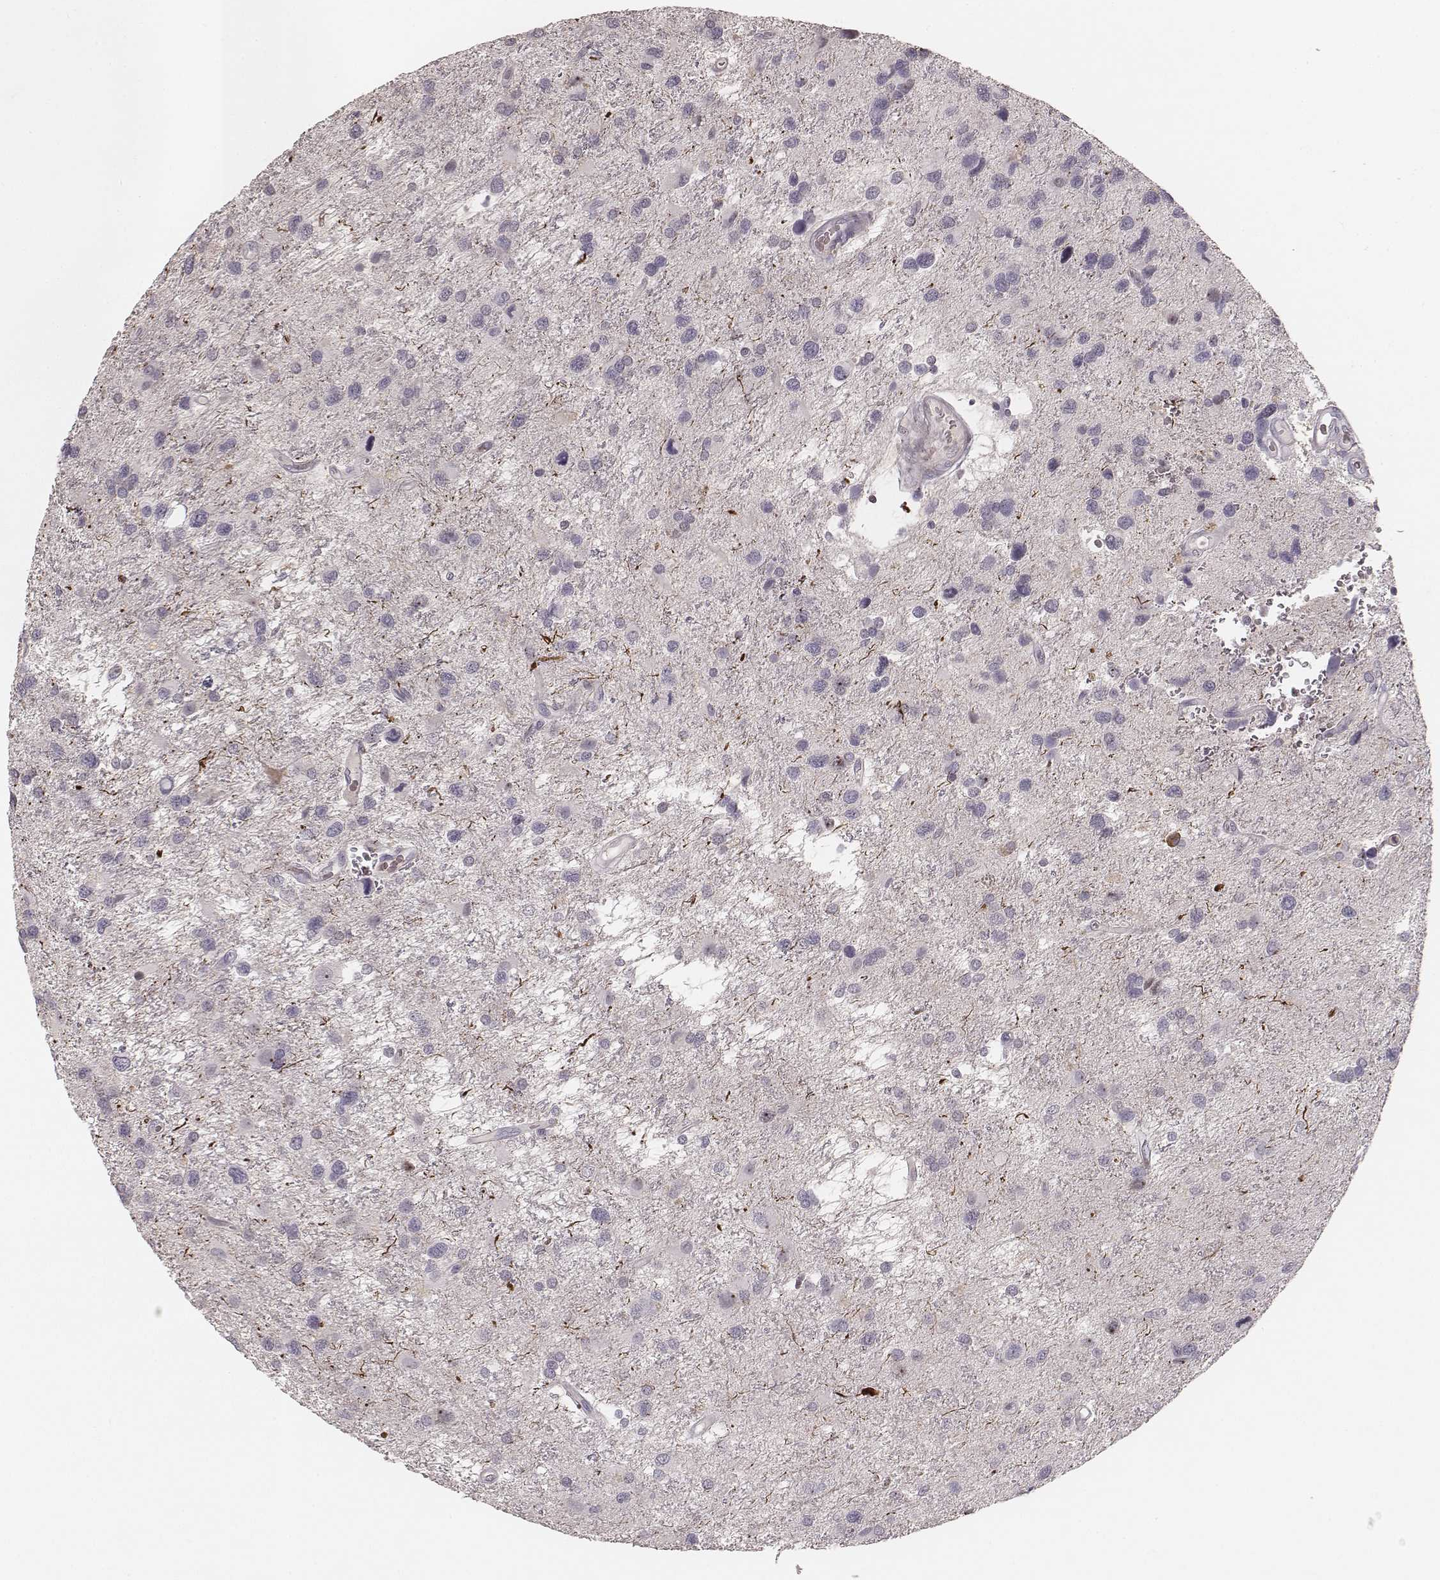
{"staining": {"intensity": "negative", "quantity": "none", "location": "none"}, "tissue": "glioma", "cell_type": "Tumor cells", "image_type": "cancer", "snomed": [{"axis": "morphology", "description": "Glioma, malignant, NOS"}, {"axis": "morphology", "description": "Glioma, malignant, High grade"}, {"axis": "topography", "description": "Brain"}], "caption": "A high-resolution photomicrograph shows IHC staining of glioma, which reveals no significant positivity in tumor cells.", "gene": "MADCAM1", "patient": {"sex": "female", "age": 71}}